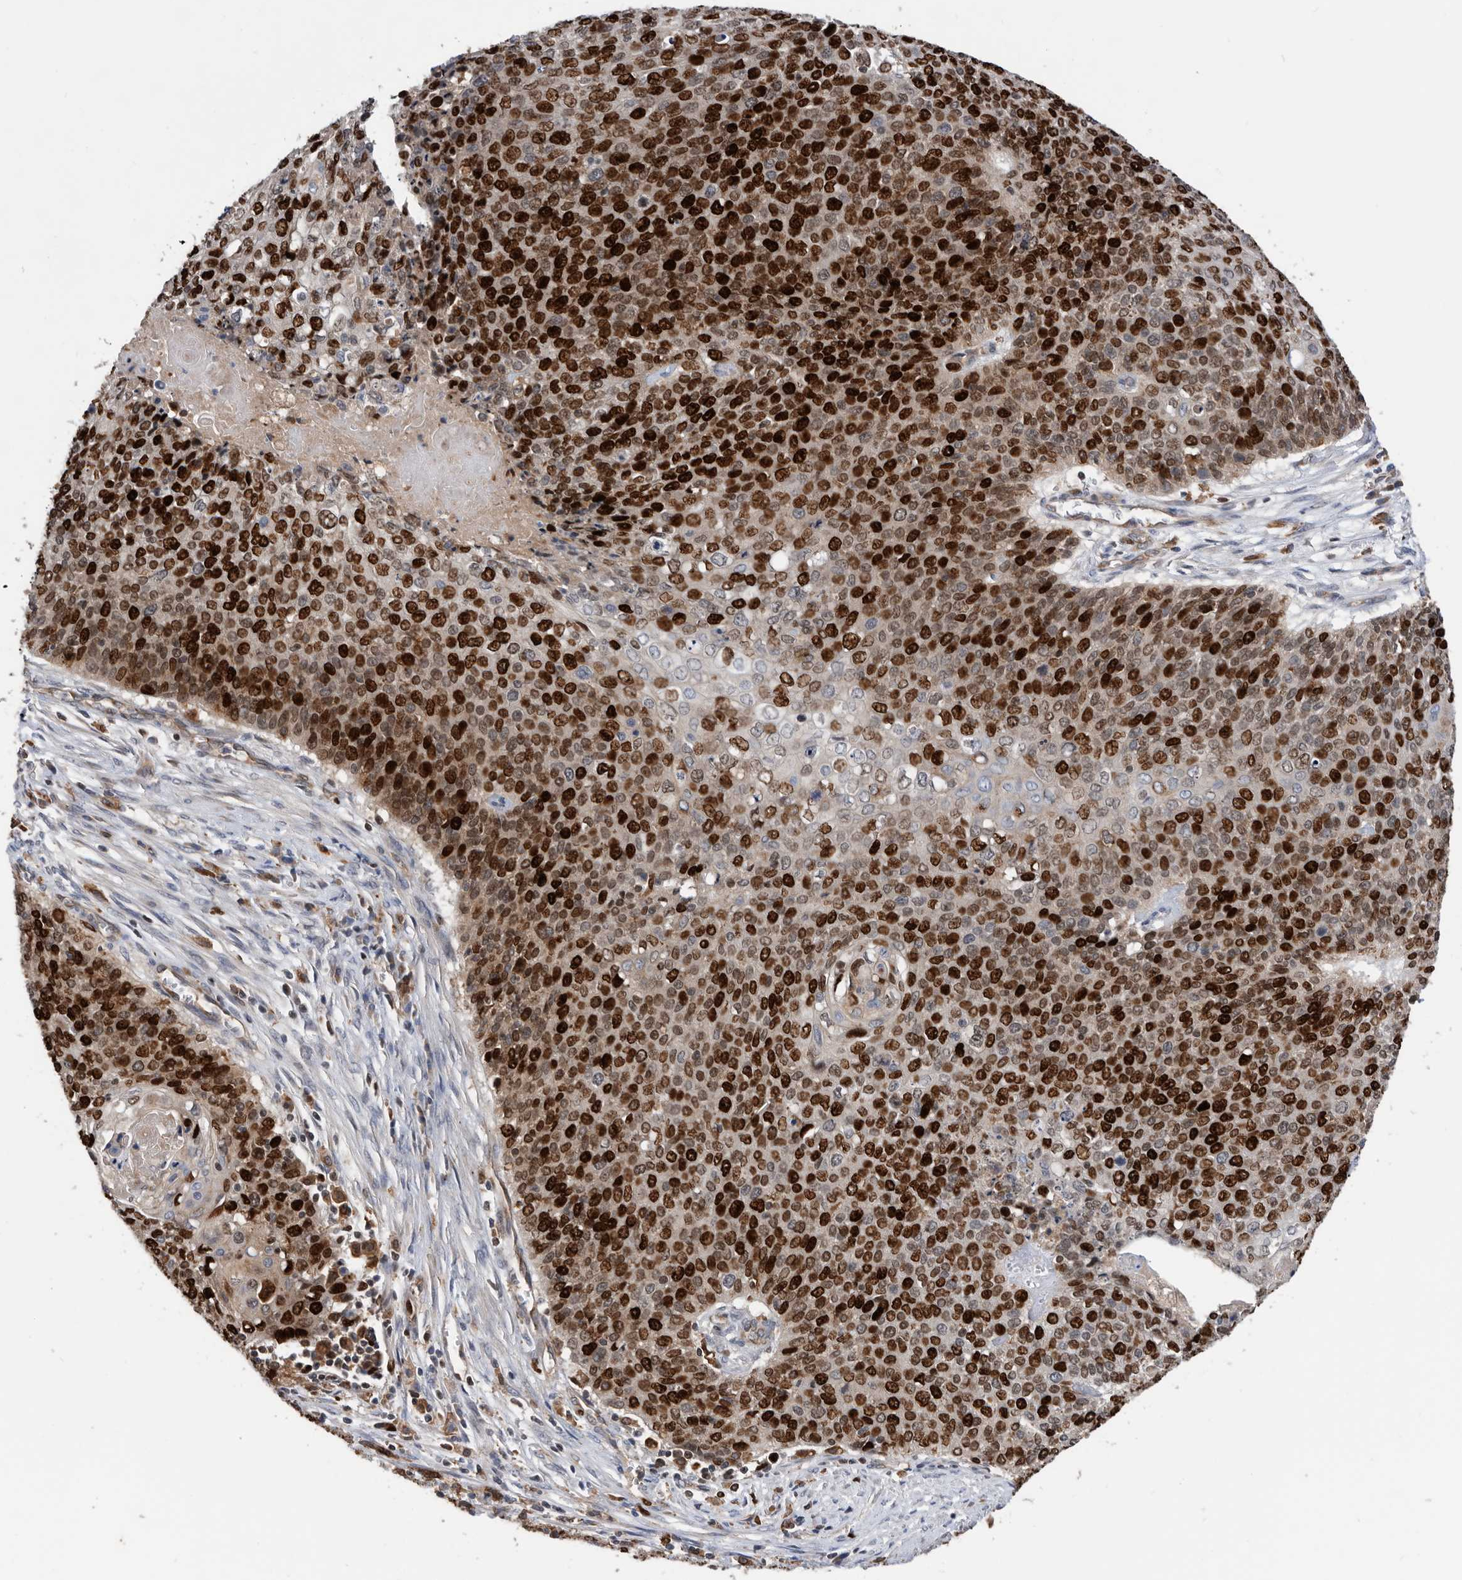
{"staining": {"intensity": "strong", "quantity": ">75%", "location": "cytoplasmic/membranous,nuclear"}, "tissue": "cervical cancer", "cell_type": "Tumor cells", "image_type": "cancer", "snomed": [{"axis": "morphology", "description": "Squamous cell carcinoma, NOS"}, {"axis": "topography", "description": "Cervix"}], "caption": "Cervical cancer stained with a protein marker shows strong staining in tumor cells.", "gene": "ATAD2", "patient": {"sex": "female", "age": 39}}